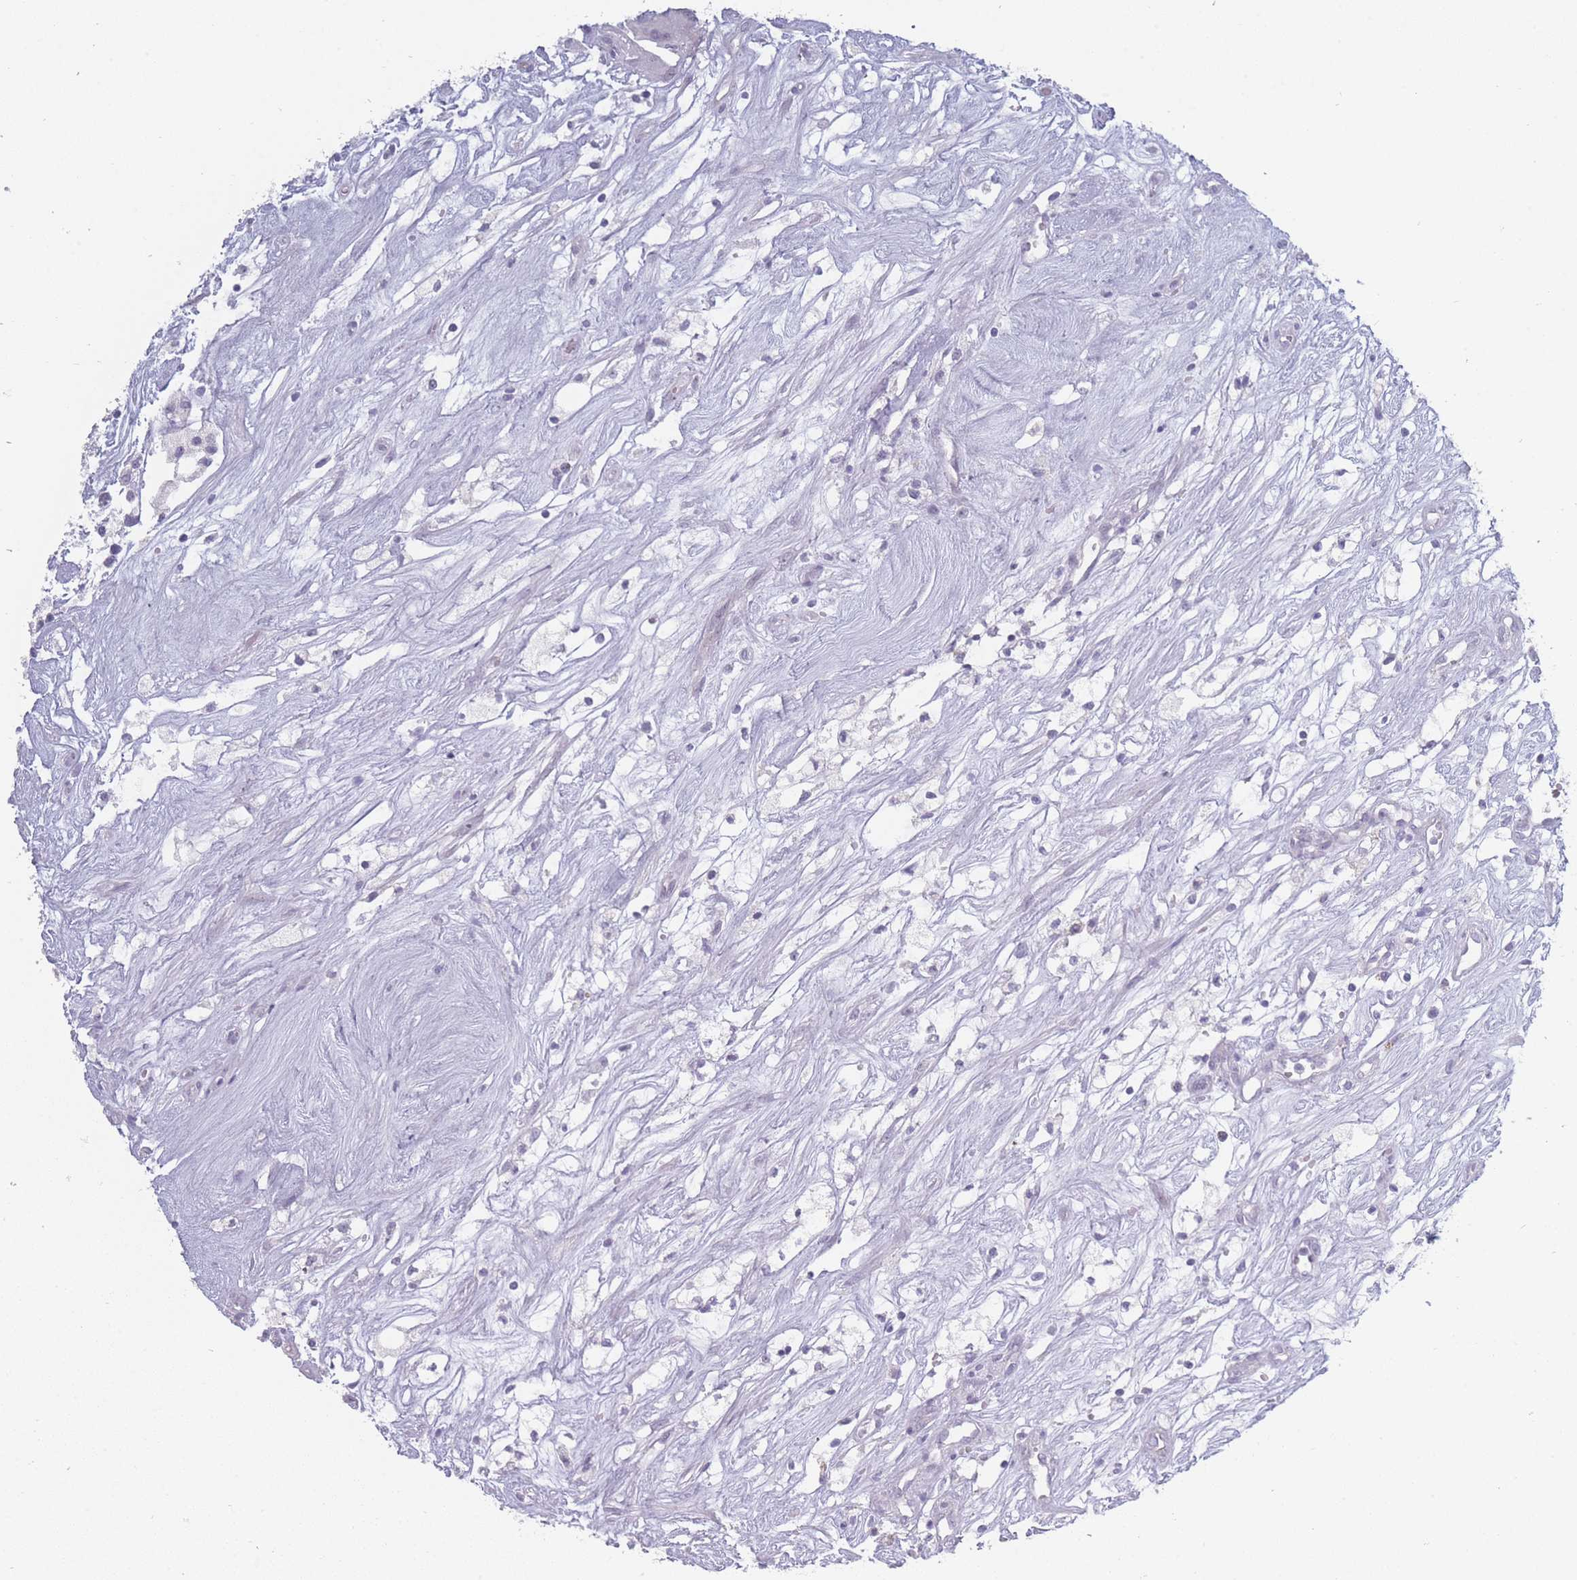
{"staining": {"intensity": "negative", "quantity": "none", "location": "none"}, "tissue": "renal cancer", "cell_type": "Tumor cells", "image_type": "cancer", "snomed": [{"axis": "morphology", "description": "Adenocarcinoma, NOS"}, {"axis": "topography", "description": "Kidney"}], "caption": "Renal adenocarcinoma stained for a protein using immunohistochemistry shows no staining tumor cells.", "gene": "ROS1", "patient": {"sex": "male", "age": 59}}